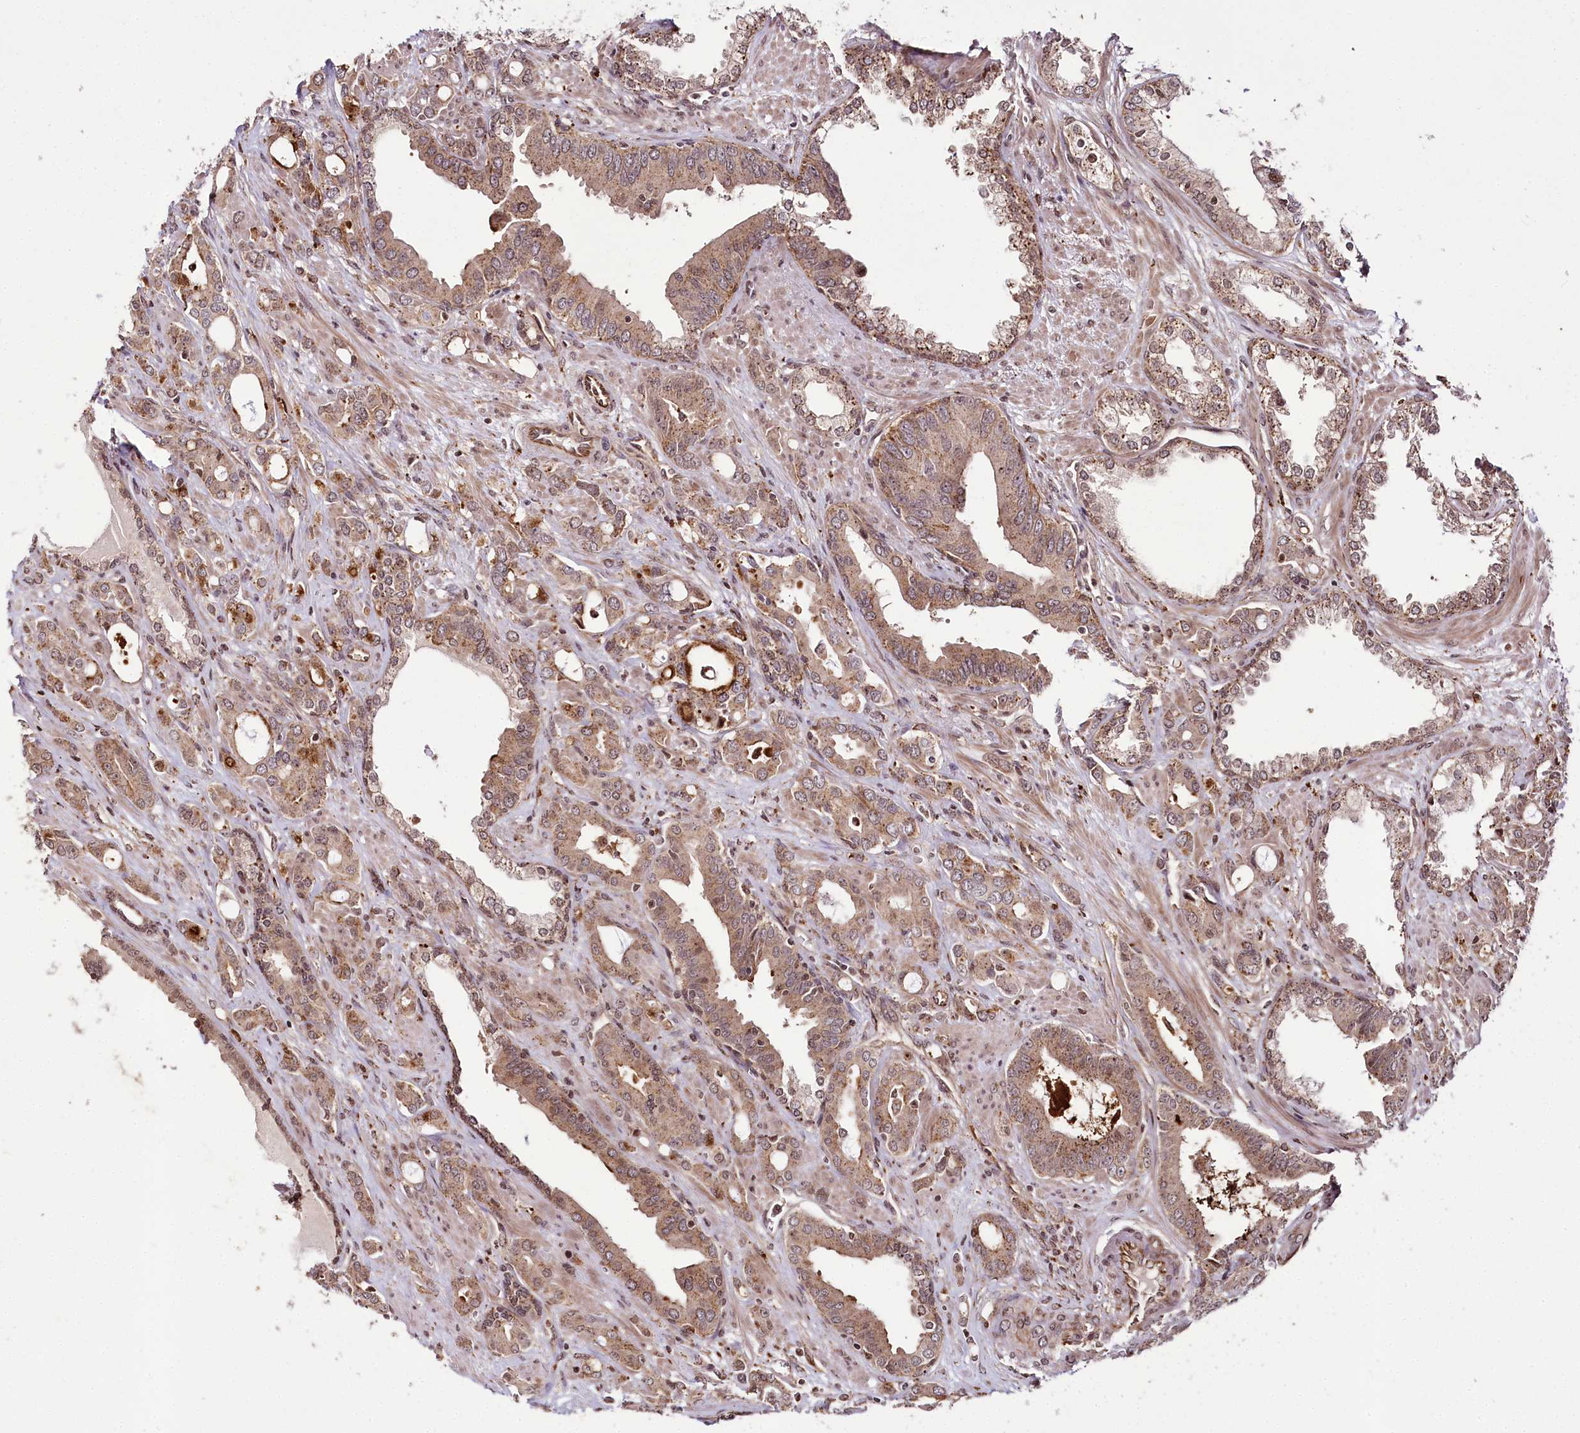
{"staining": {"intensity": "moderate", "quantity": ">75%", "location": "cytoplasmic/membranous,nuclear"}, "tissue": "prostate cancer", "cell_type": "Tumor cells", "image_type": "cancer", "snomed": [{"axis": "morphology", "description": "Adenocarcinoma, High grade"}, {"axis": "topography", "description": "Prostate"}], "caption": "Moderate cytoplasmic/membranous and nuclear protein expression is appreciated in approximately >75% of tumor cells in prostate cancer (adenocarcinoma (high-grade)).", "gene": "HOXC8", "patient": {"sex": "male", "age": 72}}